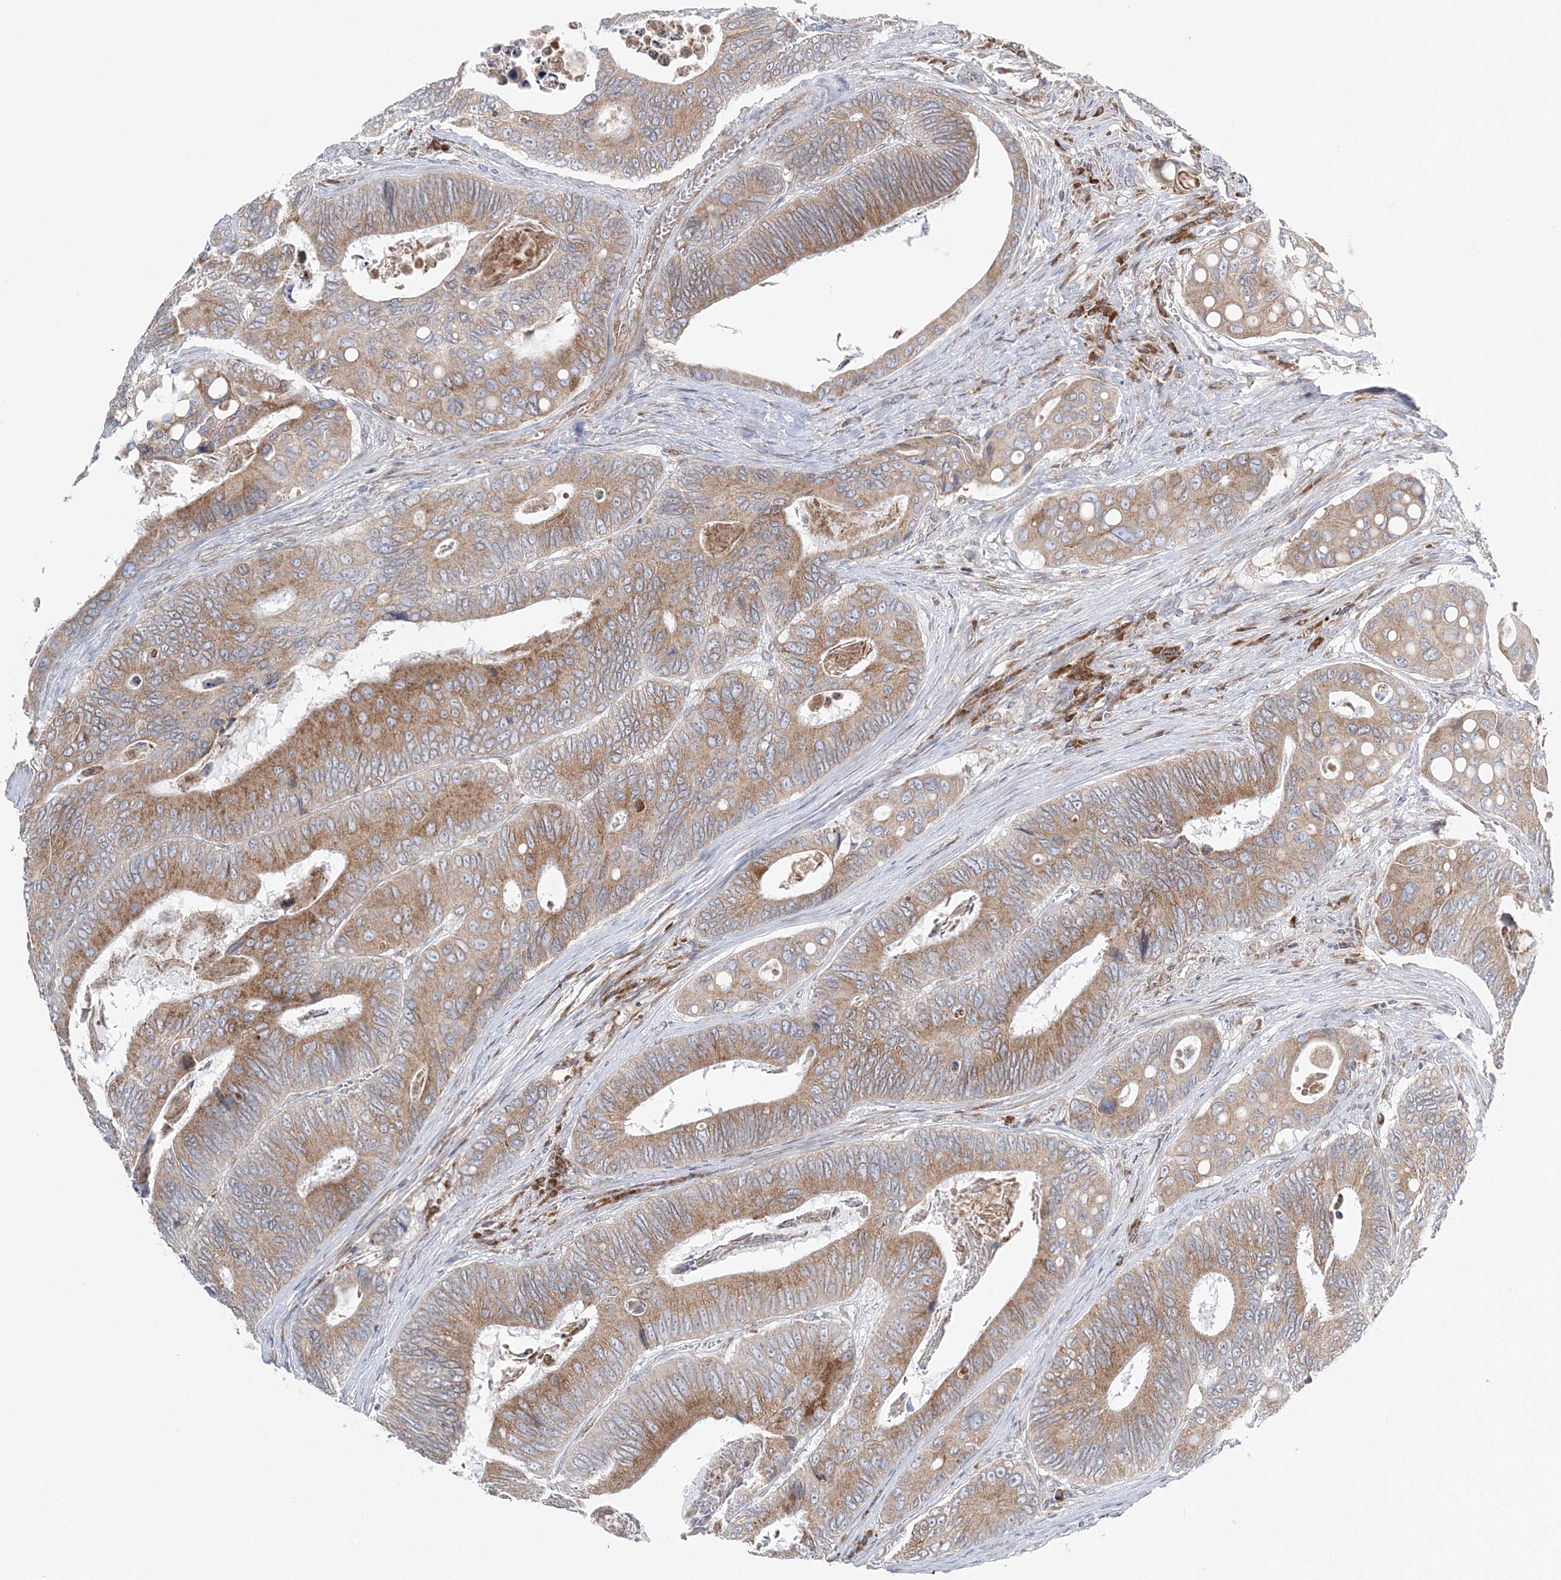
{"staining": {"intensity": "moderate", "quantity": ">75%", "location": "cytoplasmic/membranous"}, "tissue": "colorectal cancer", "cell_type": "Tumor cells", "image_type": "cancer", "snomed": [{"axis": "morphology", "description": "Inflammation, NOS"}, {"axis": "morphology", "description": "Adenocarcinoma, NOS"}, {"axis": "topography", "description": "Colon"}], "caption": "Protein expression analysis of human colorectal adenocarcinoma reveals moderate cytoplasmic/membranous positivity in approximately >75% of tumor cells.", "gene": "TMED10", "patient": {"sex": "male", "age": 72}}